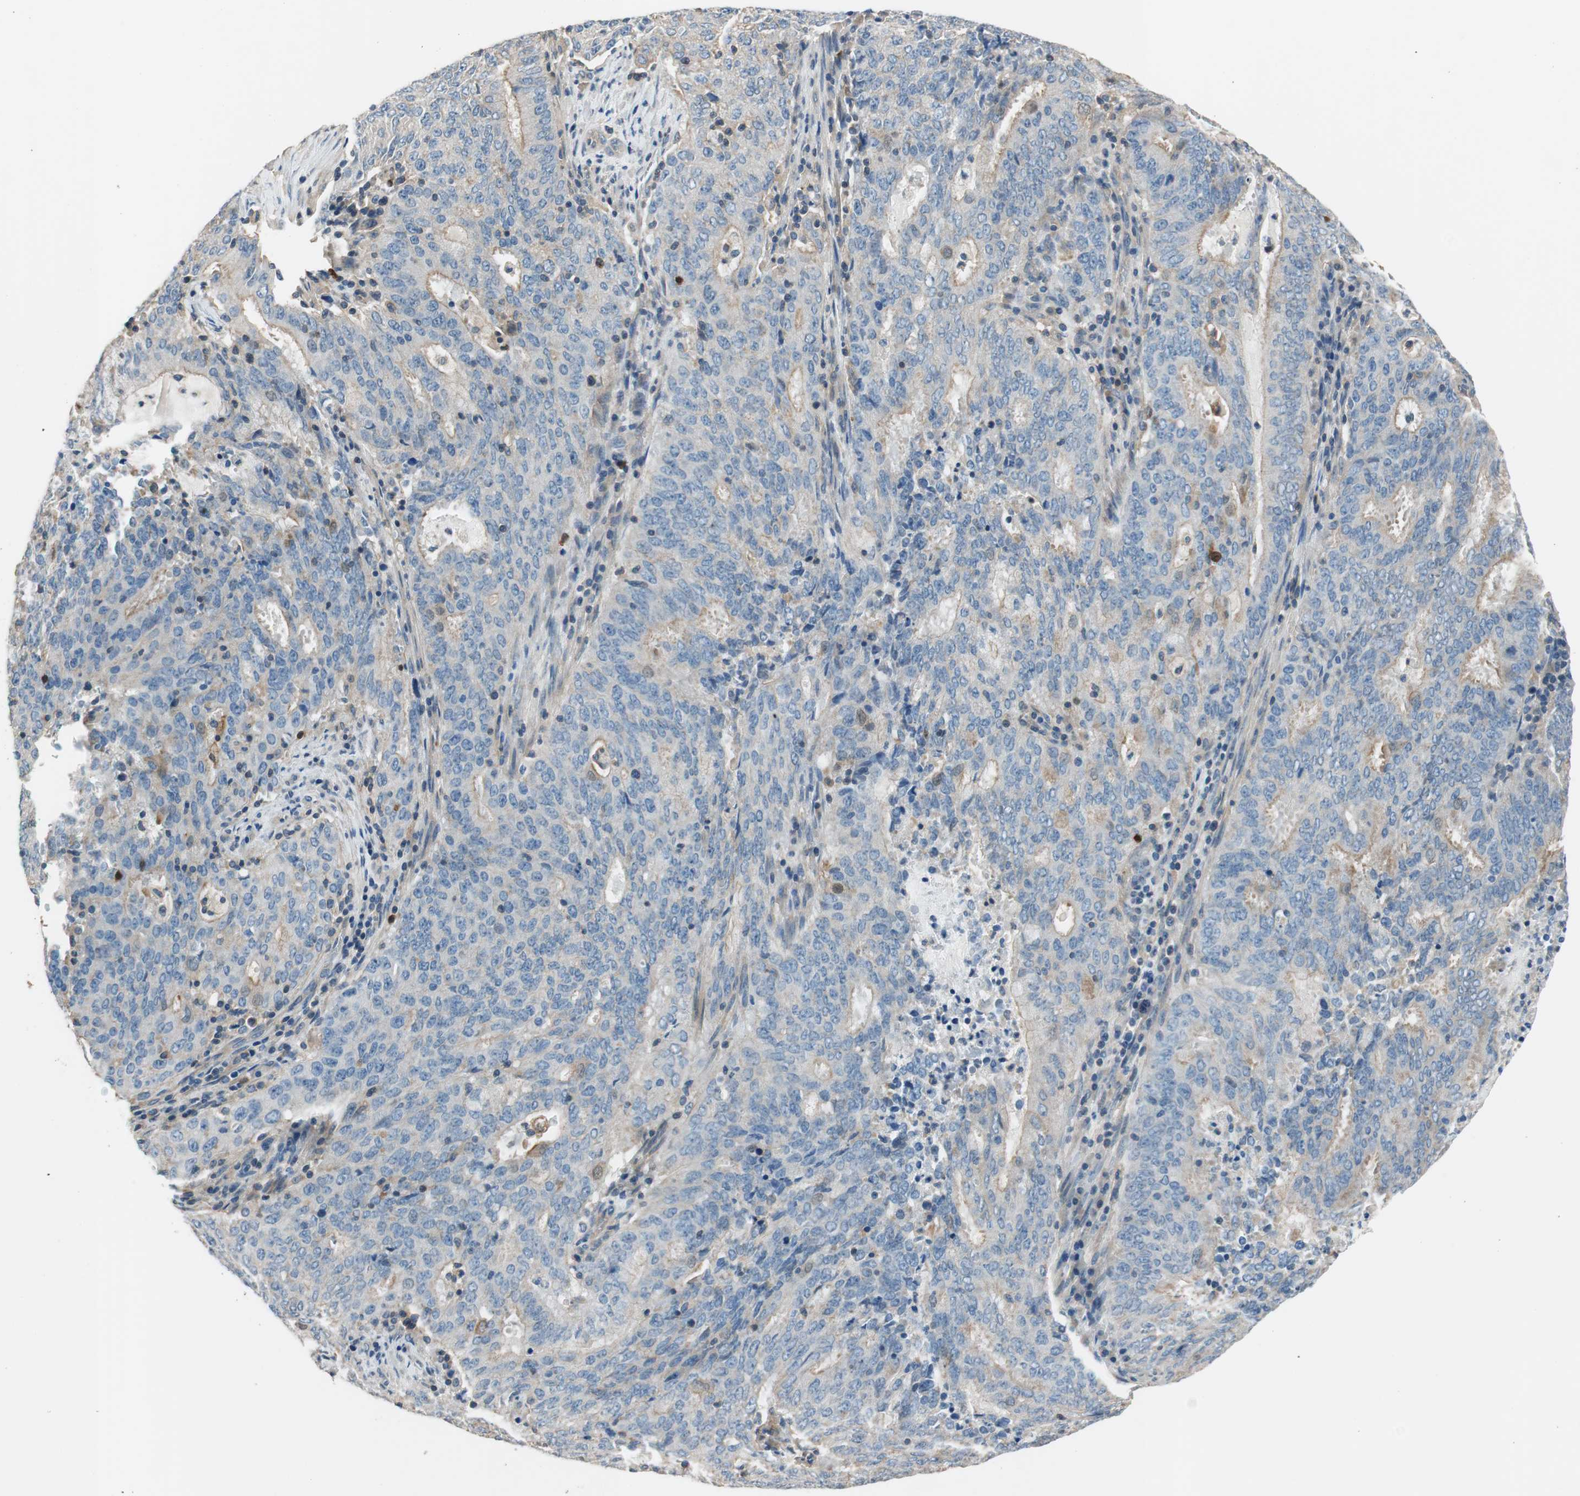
{"staining": {"intensity": "moderate", "quantity": "<25%", "location": "cytoplasmic/membranous"}, "tissue": "cervical cancer", "cell_type": "Tumor cells", "image_type": "cancer", "snomed": [{"axis": "morphology", "description": "Adenocarcinoma, NOS"}, {"axis": "topography", "description": "Cervix"}], "caption": "A histopathology image of cervical cancer stained for a protein shows moderate cytoplasmic/membranous brown staining in tumor cells.", "gene": "CALML3", "patient": {"sex": "female", "age": 44}}